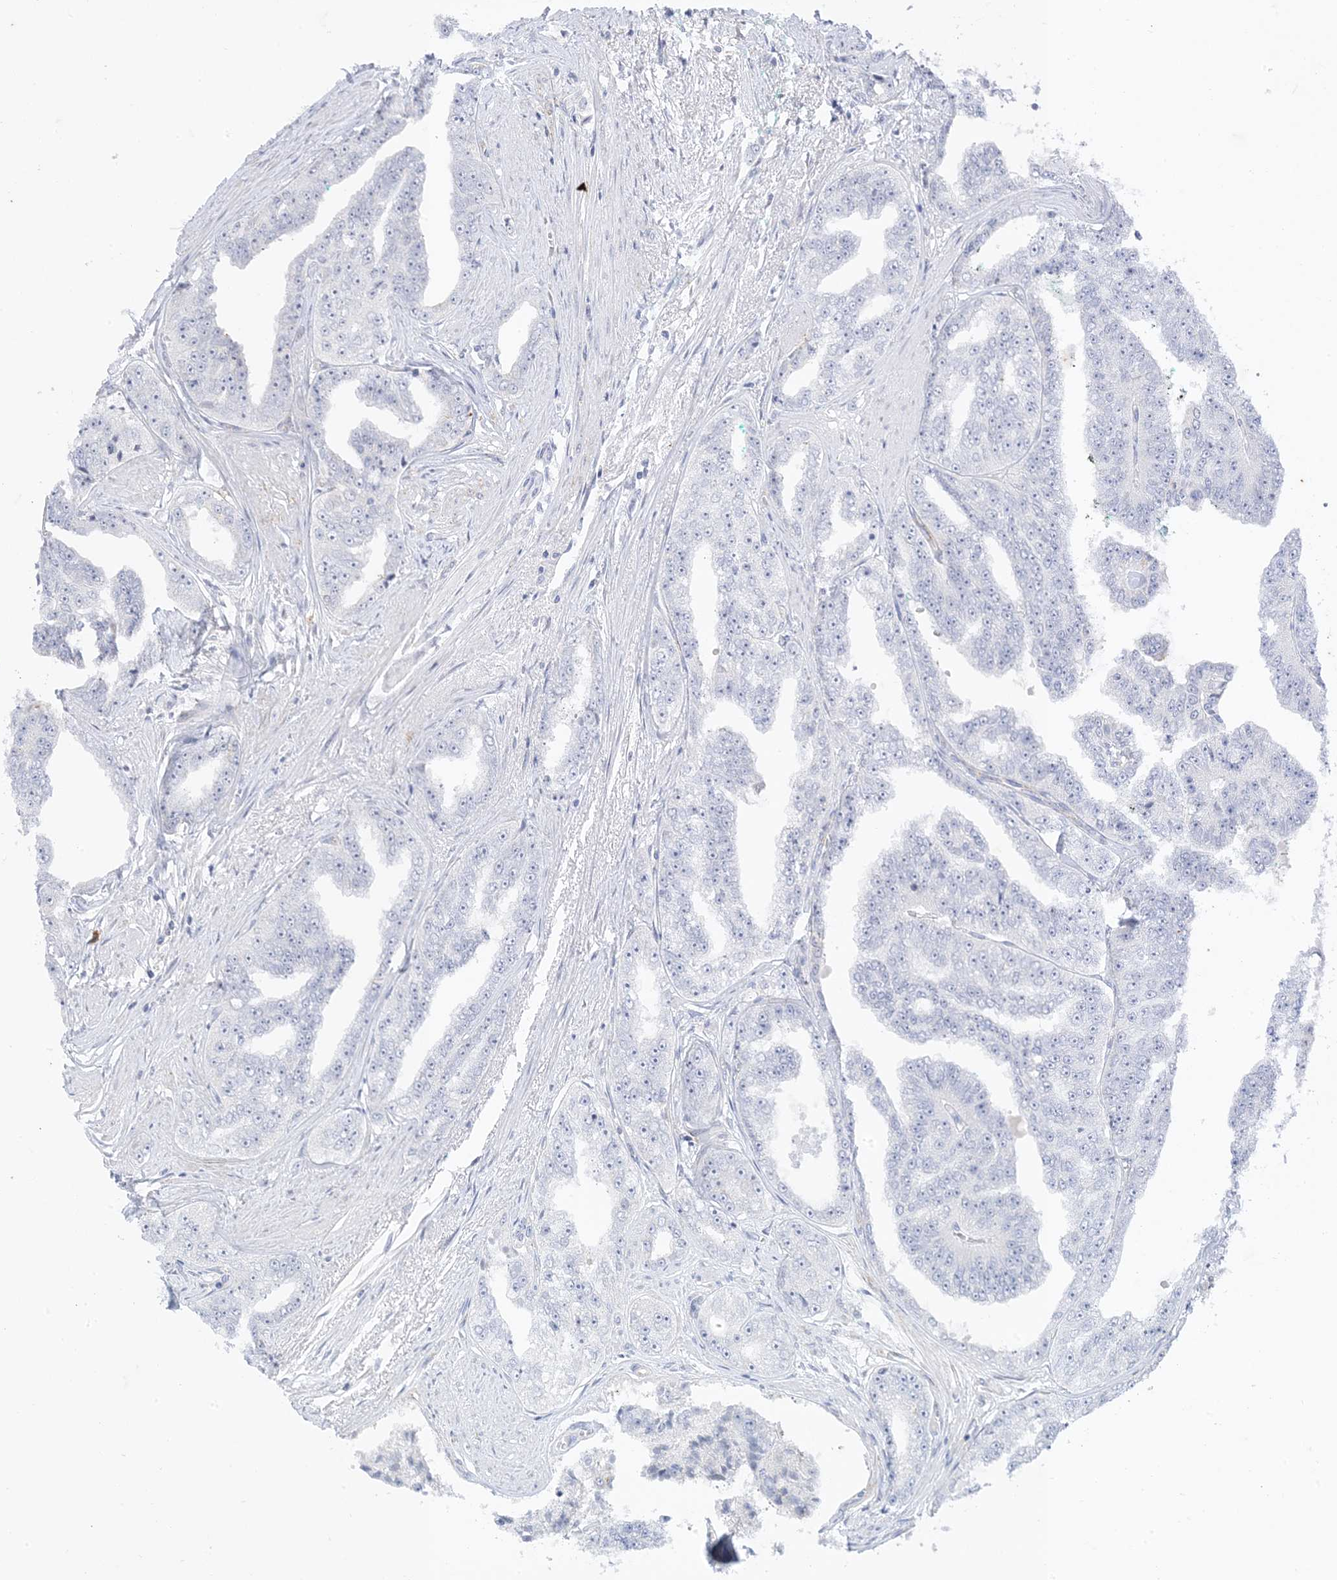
{"staining": {"intensity": "negative", "quantity": "none", "location": "none"}, "tissue": "prostate cancer", "cell_type": "Tumor cells", "image_type": "cancer", "snomed": [{"axis": "morphology", "description": "Adenocarcinoma, High grade"}, {"axis": "topography", "description": "Prostate"}], "caption": "Protein analysis of adenocarcinoma (high-grade) (prostate) exhibits no significant expression in tumor cells.", "gene": "RAC1", "patient": {"sex": "male", "age": 71}}